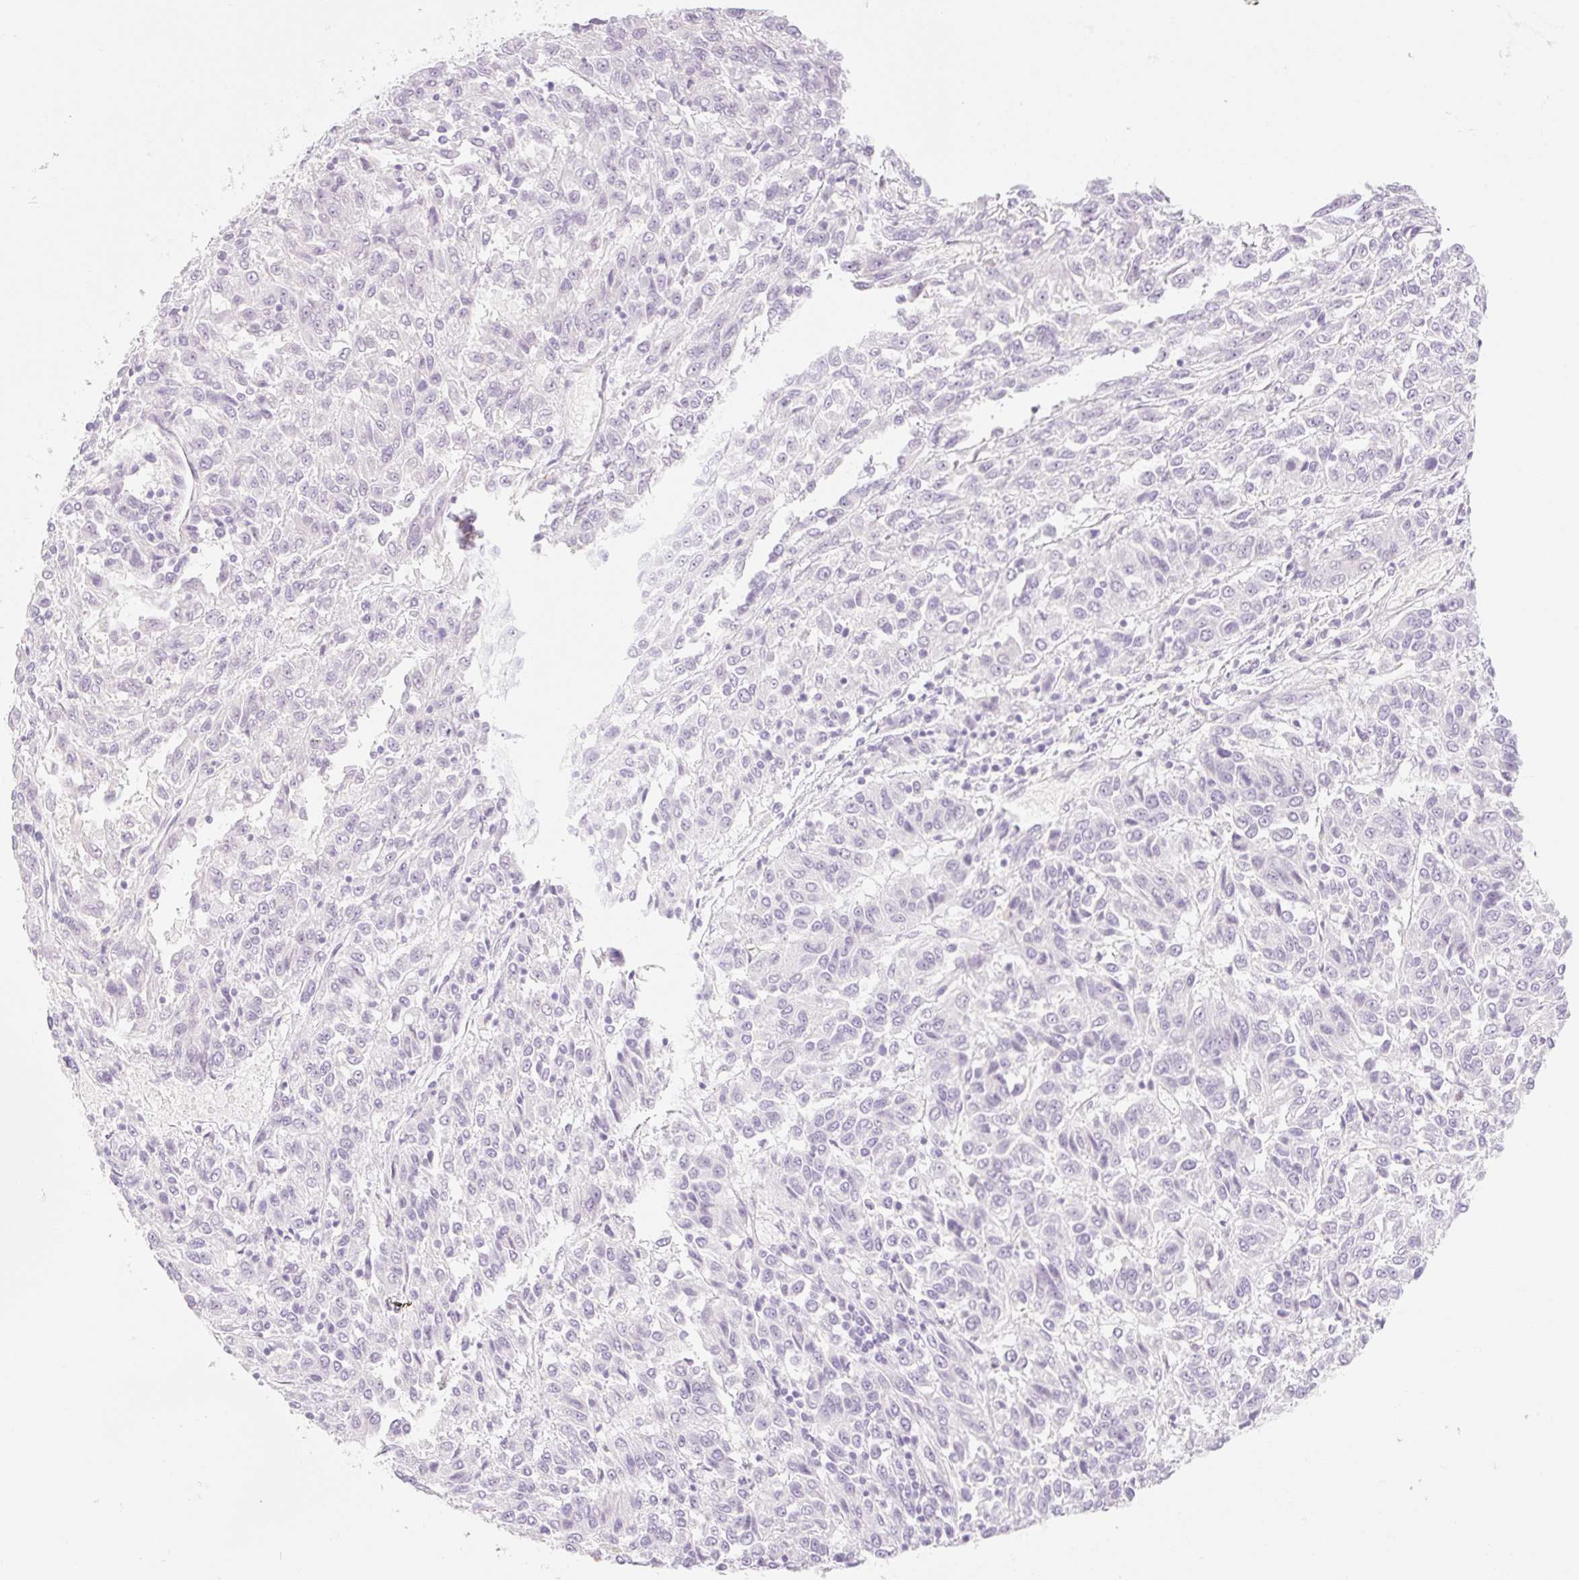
{"staining": {"intensity": "negative", "quantity": "none", "location": "none"}, "tissue": "melanoma", "cell_type": "Tumor cells", "image_type": "cancer", "snomed": [{"axis": "morphology", "description": "Malignant melanoma, Metastatic site"}, {"axis": "topography", "description": "Lung"}], "caption": "IHC photomicrograph of neoplastic tissue: melanoma stained with DAB shows no significant protein expression in tumor cells. (Immunohistochemistry, brightfield microscopy, high magnification).", "gene": "TAF1L", "patient": {"sex": "male", "age": 64}}